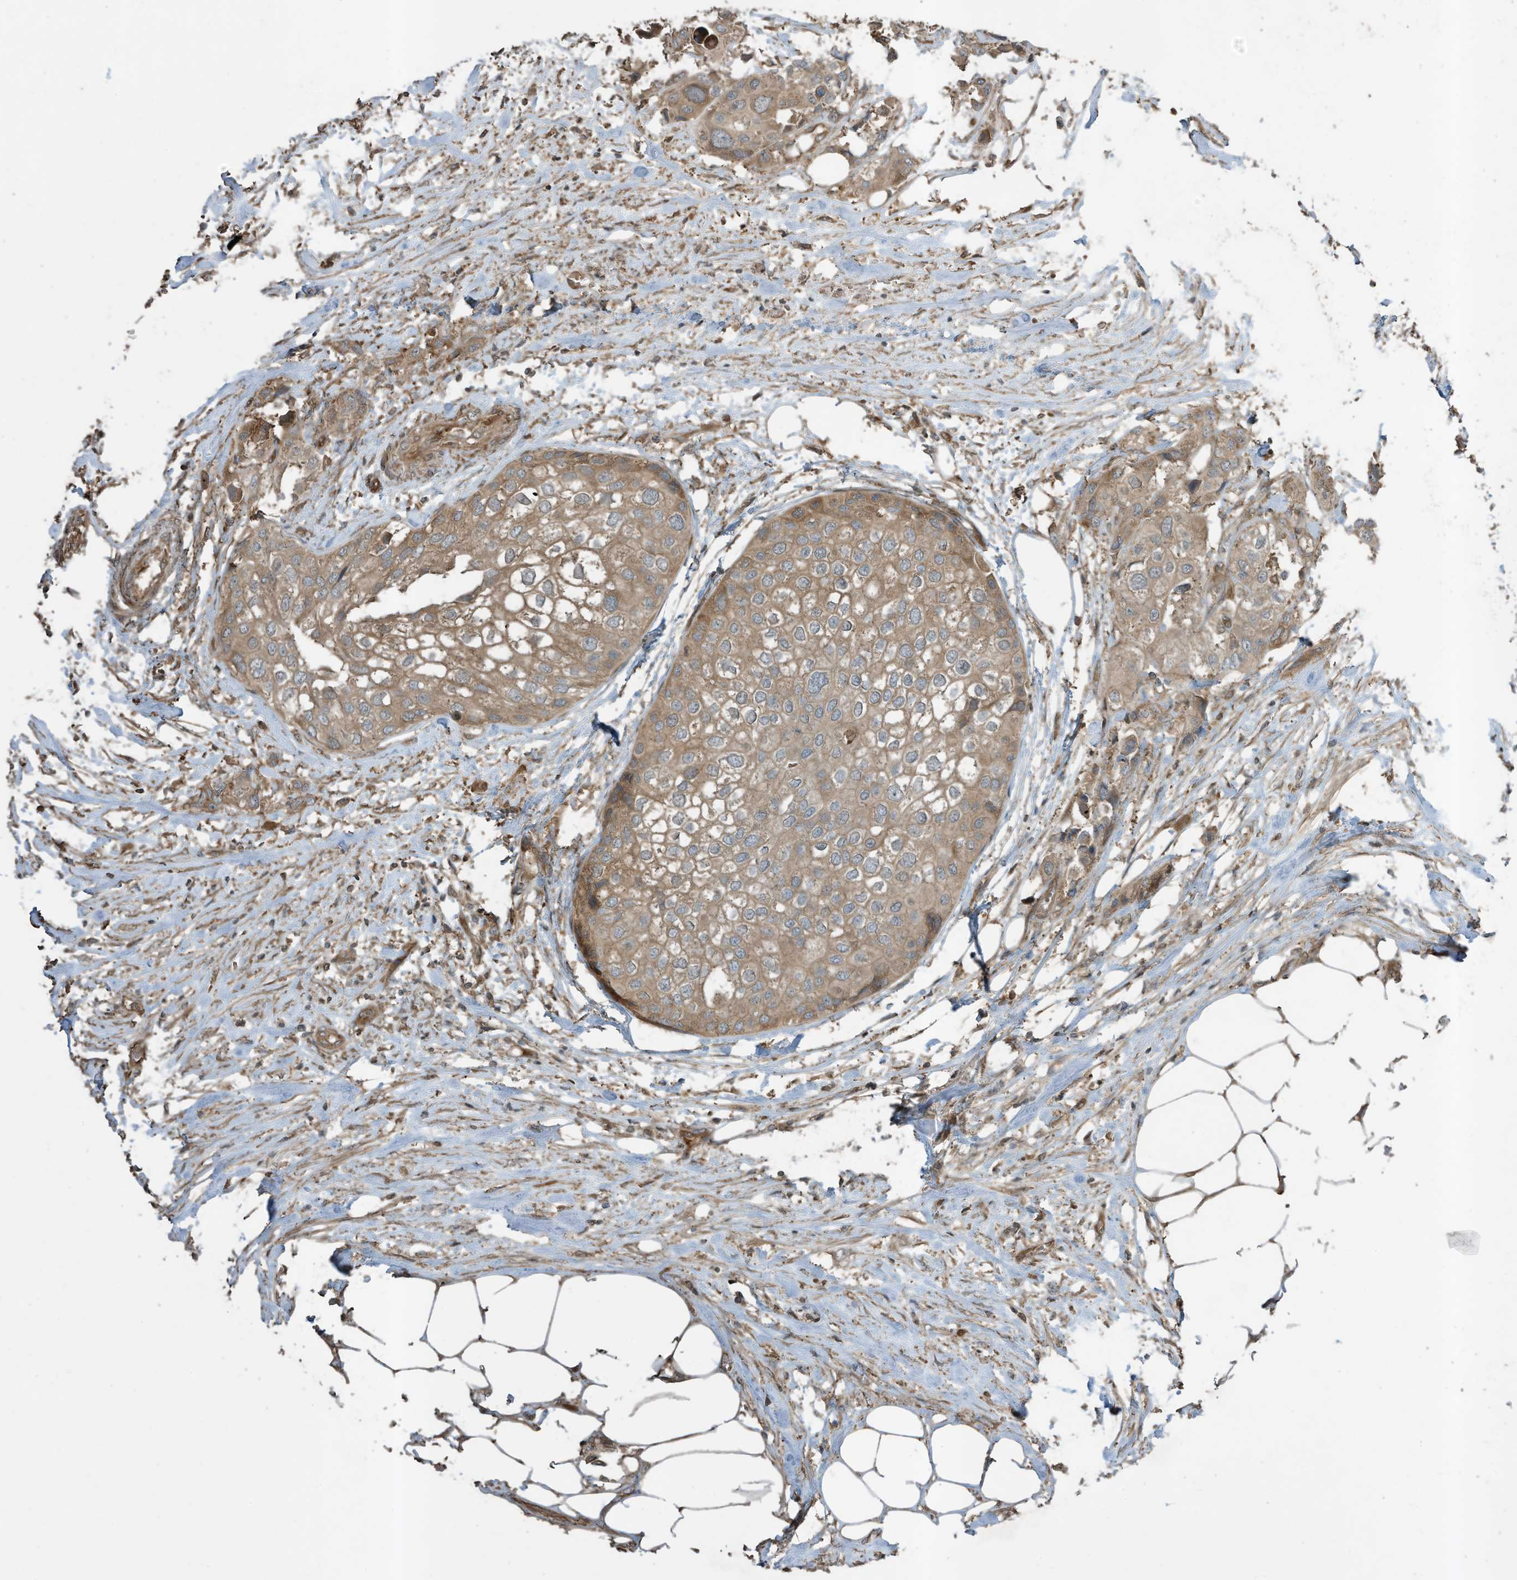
{"staining": {"intensity": "moderate", "quantity": ">75%", "location": "cytoplasmic/membranous"}, "tissue": "urothelial cancer", "cell_type": "Tumor cells", "image_type": "cancer", "snomed": [{"axis": "morphology", "description": "Urothelial carcinoma, High grade"}, {"axis": "topography", "description": "Urinary bladder"}], "caption": "About >75% of tumor cells in high-grade urothelial carcinoma display moderate cytoplasmic/membranous protein staining as visualized by brown immunohistochemical staining.", "gene": "ZNF653", "patient": {"sex": "male", "age": 64}}